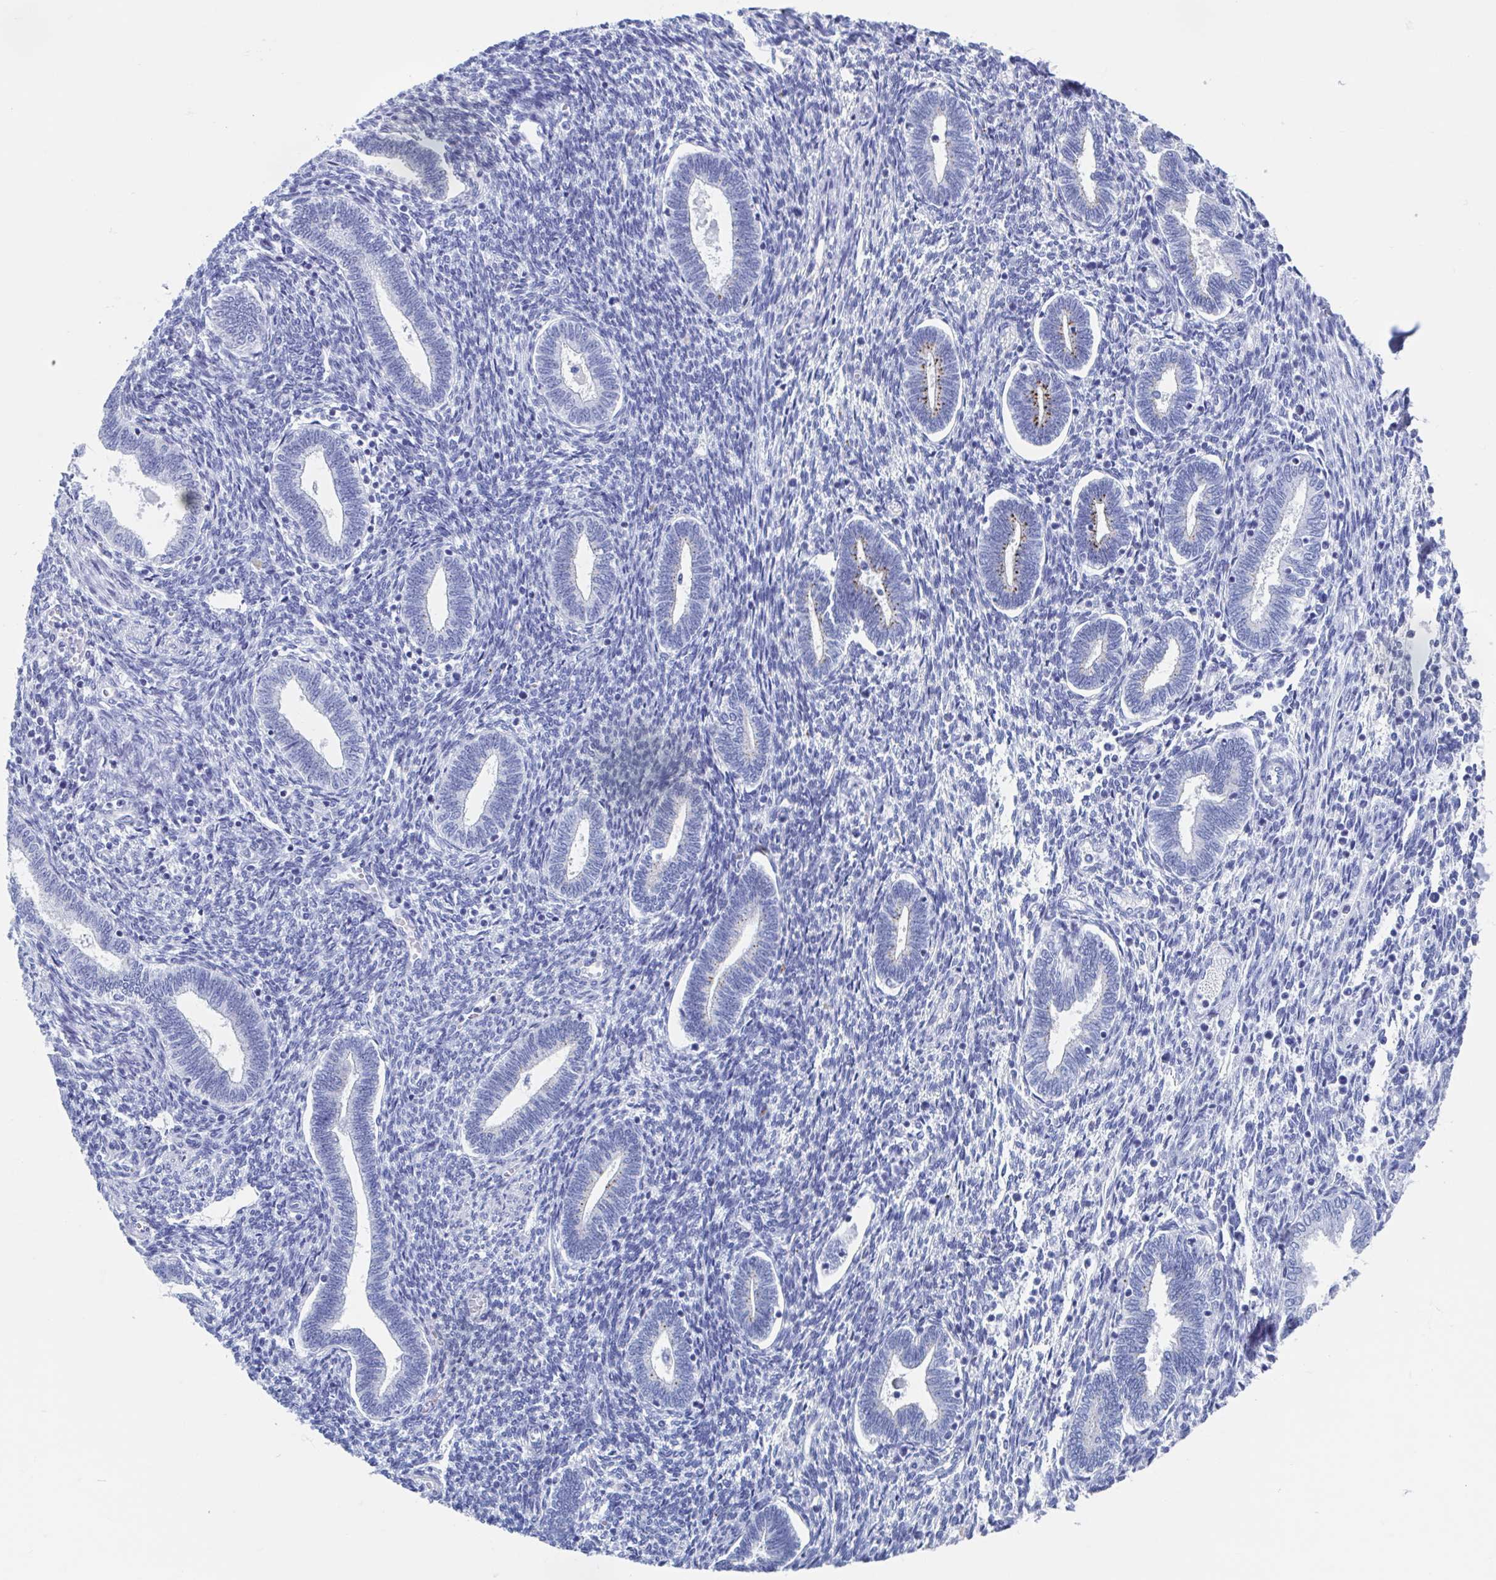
{"staining": {"intensity": "negative", "quantity": "none", "location": "none"}, "tissue": "endometrium", "cell_type": "Cells in endometrial stroma", "image_type": "normal", "snomed": [{"axis": "morphology", "description": "Normal tissue, NOS"}, {"axis": "topography", "description": "Endometrium"}], "caption": "This image is of normal endometrium stained with immunohistochemistry to label a protein in brown with the nuclei are counter-stained blue. There is no expression in cells in endometrial stroma.", "gene": "SHCBP1L", "patient": {"sex": "female", "age": 42}}